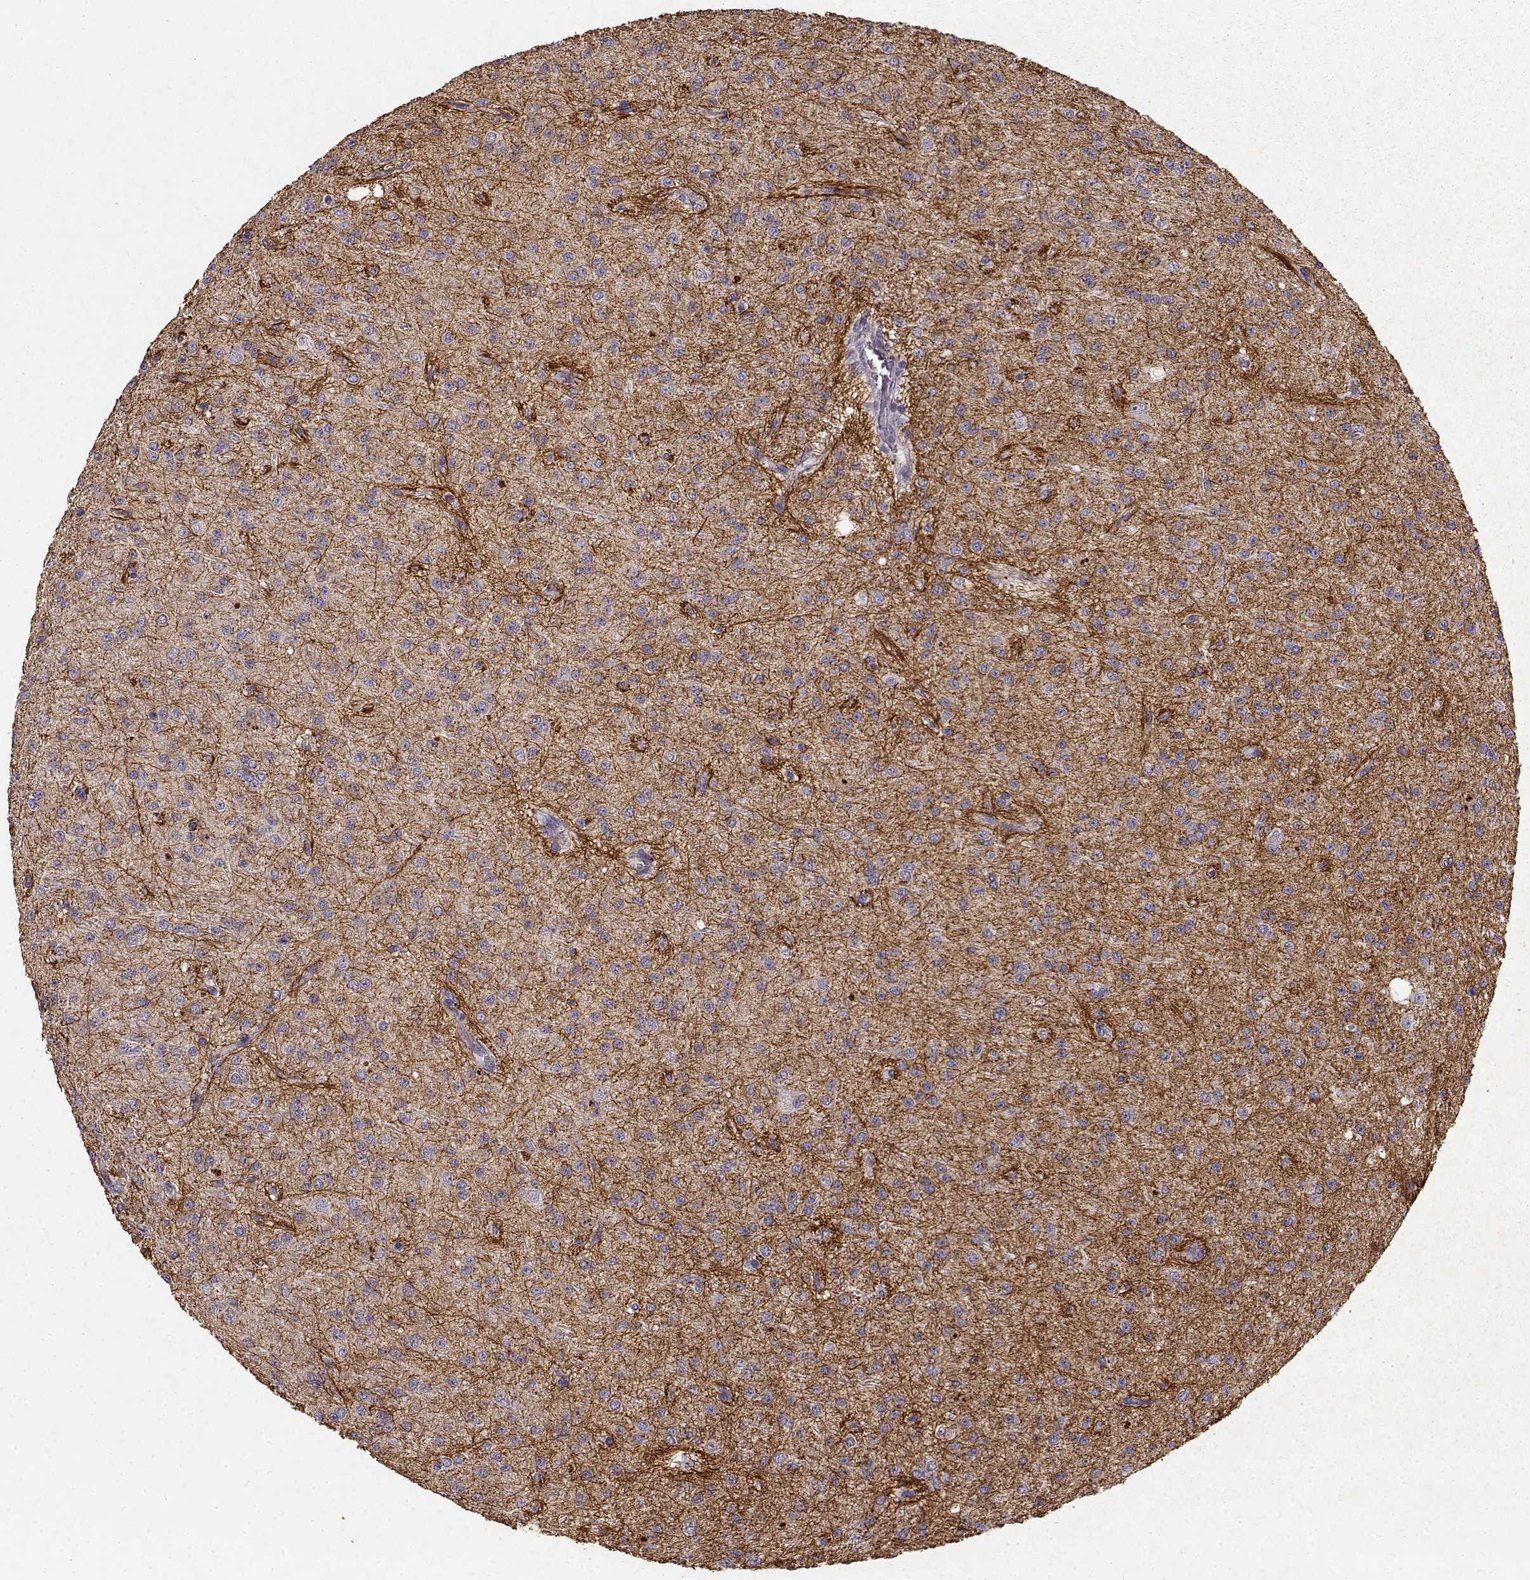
{"staining": {"intensity": "negative", "quantity": "none", "location": "none"}, "tissue": "glioma", "cell_type": "Tumor cells", "image_type": "cancer", "snomed": [{"axis": "morphology", "description": "Glioma, malignant, Low grade"}, {"axis": "topography", "description": "Brain"}], "caption": "A high-resolution image shows immunohistochemistry staining of malignant glioma (low-grade), which demonstrates no significant positivity in tumor cells.", "gene": "ERBB3", "patient": {"sex": "male", "age": 27}}